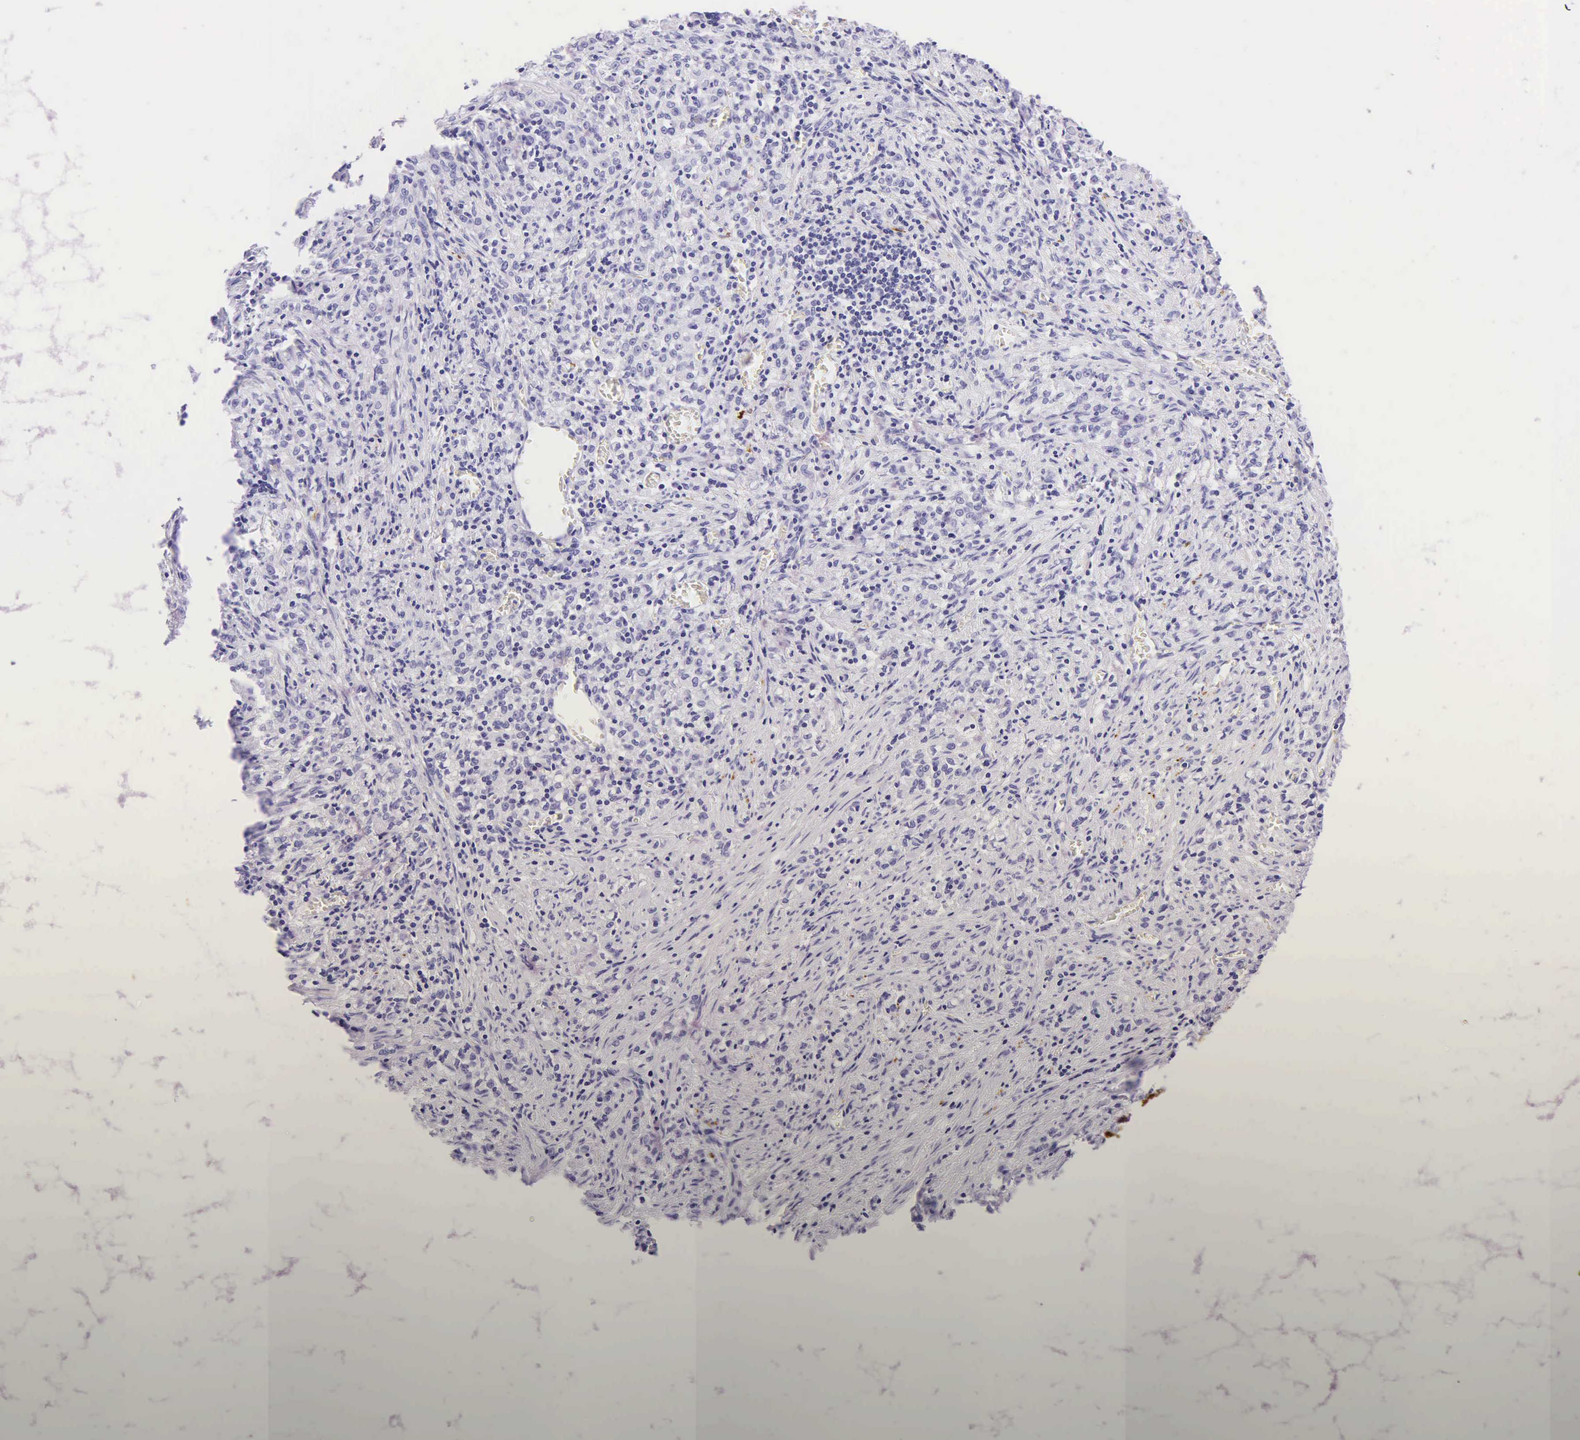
{"staining": {"intensity": "negative", "quantity": "none", "location": "none"}, "tissue": "stomach cancer", "cell_type": "Tumor cells", "image_type": "cancer", "snomed": [{"axis": "morphology", "description": "Adenocarcinoma, NOS"}, {"axis": "topography", "description": "Stomach"}], "caption": "Stomach cancer (adenocarcinoma) was stained to show a protein in brown. There is no significant positivity in tumor cells.", "gene": "DES", "patient": {"sex": "male", "age": 72}}